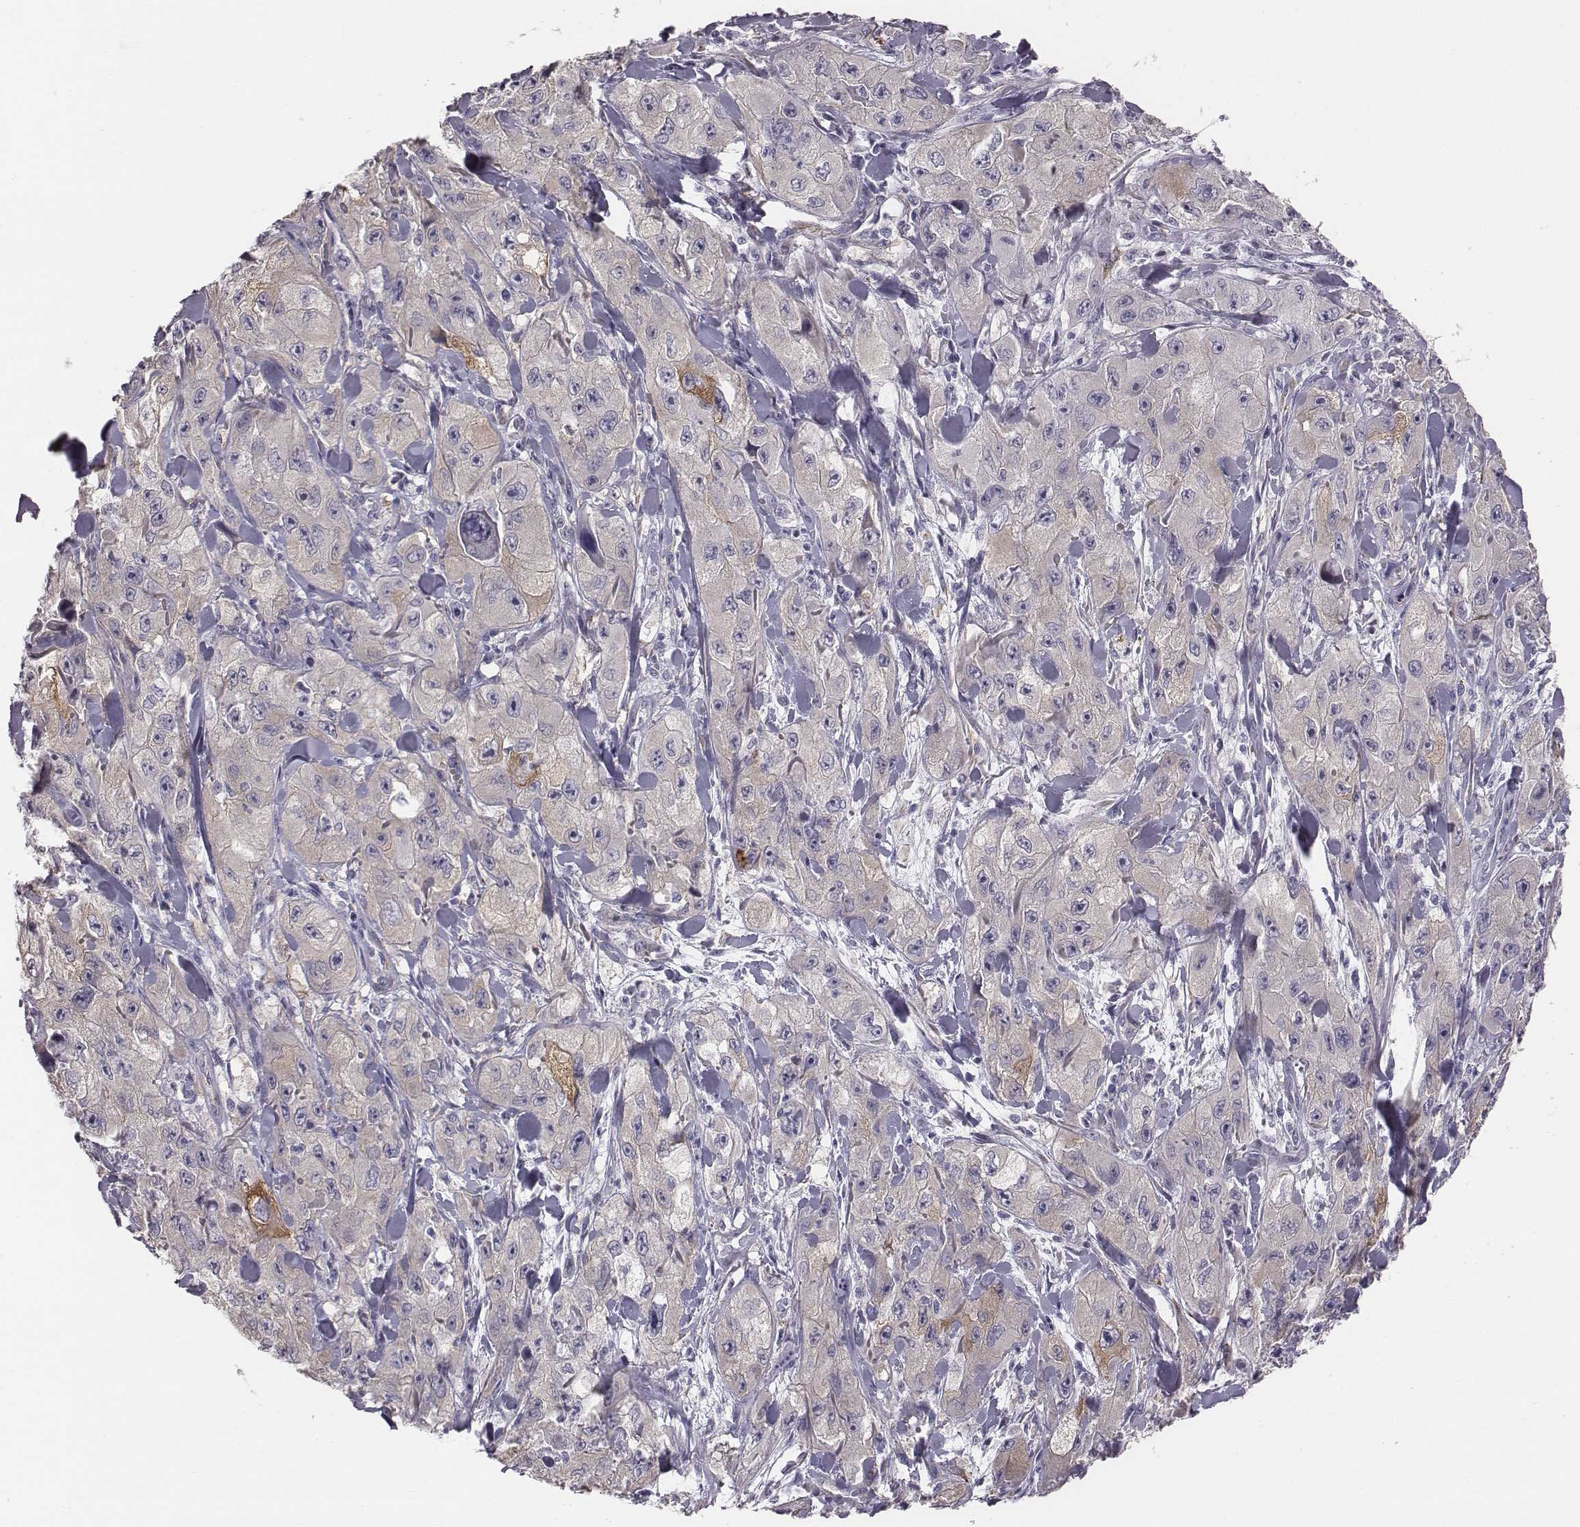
{"staining": {"intensity": "negative", "quantity": "none", "location": "none"}, "tissue": "skin cancer", "cell_type": "Tumor cells", "image_type": "cancer", "snomed": [{"axis": "morphology", "description": "Squamous cell carcinoma, NOS"}, {"axis": "topography", "description": "Skin"}, {"axis": "topography", "description": "Subcutis"}], "caption": "Squamous cell carcinoma (skin) stained for a protein using IHC reveals no staining tumor cells.", "gene": "PRKCZ", "patient": {"sex": "male", "age": 73}}